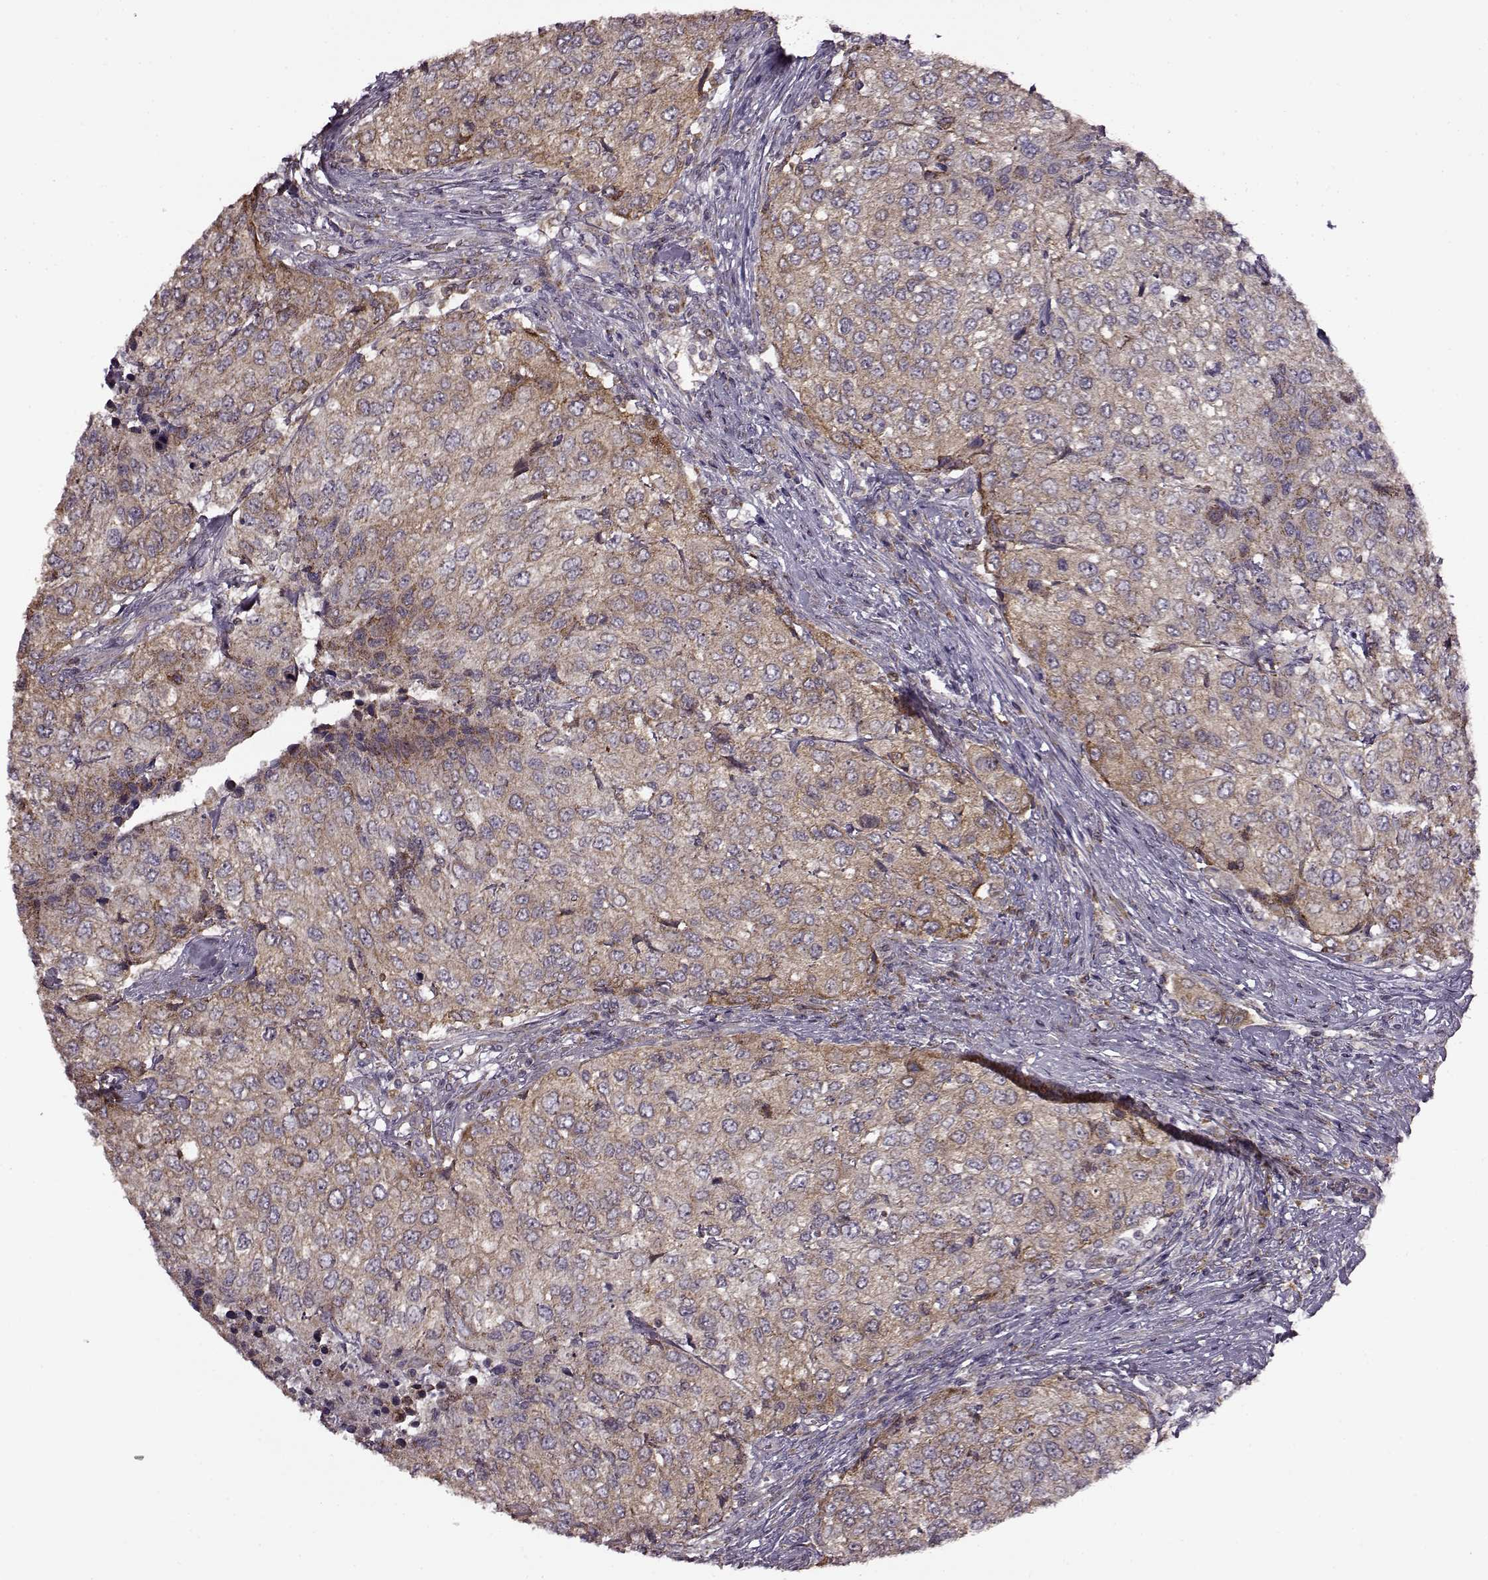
{"staining": {"intensity": "moderate", "quantity": ">75%", "location": "cytoplasmic/membranous"}, "tissue": "urothelial cancer", "cell_type": "Tumor cells", "image_type": "cancer", "snomed": [{"axis": "morphology", "description": "Urothelial carcinoma, High grade"}, {"axis": "topography", "description": "Urinary bladder"}], "caption": "Moderate cytoplasmic/membranous staining for a protein is present in approximately >75% of tumor cells of urothelial cancer using IHC.", "gene": "MTSS1", "patient": {"sex": "female", "age": 78}}